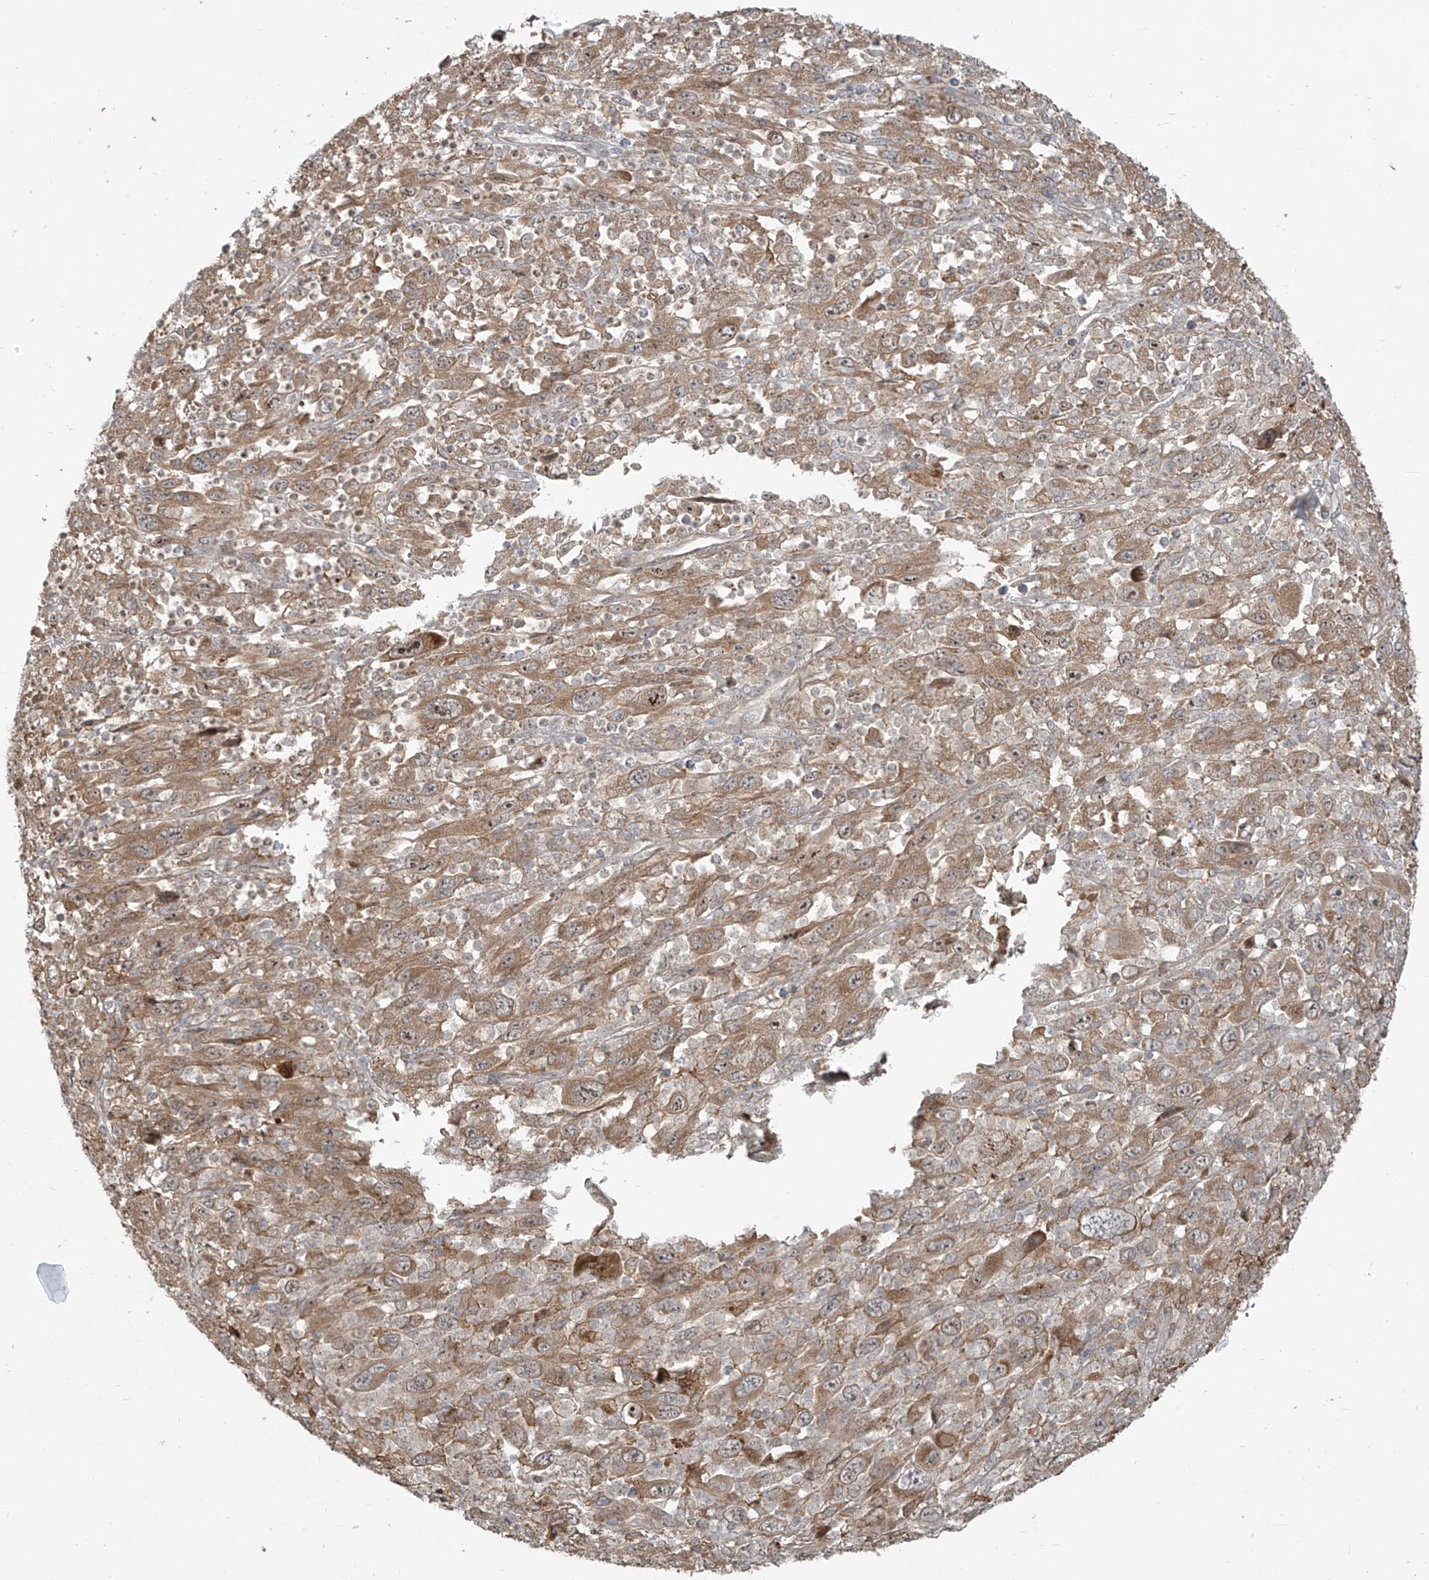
{"staining": {"intensity": "moderate", "quantity": ">75%", "location": "cytoplasmic/membranous,nuclear"}, "tissue": "melanoma", "cell_type": "Tumor cells", "image_type": "cancer", "snomed": [{"axis": "morphology", "description": "Malignant melanoma, Metastatic site"}, {"axis": "topography", "description": "Skin"}], "caption": "Tumor cells show medium levels of moderate cytoplasmic/membranous and nuclear staining in about >75% of cells in malignant melanoma (metastatic site). The staining was performed using DAB (3,3'-diaminobenzidine), with brown indicating positive protein expression. Nuclei are stained blue with hematoxylin.", "gene": "KATNIP", "patient": {"sex": "female", "age": 56}}